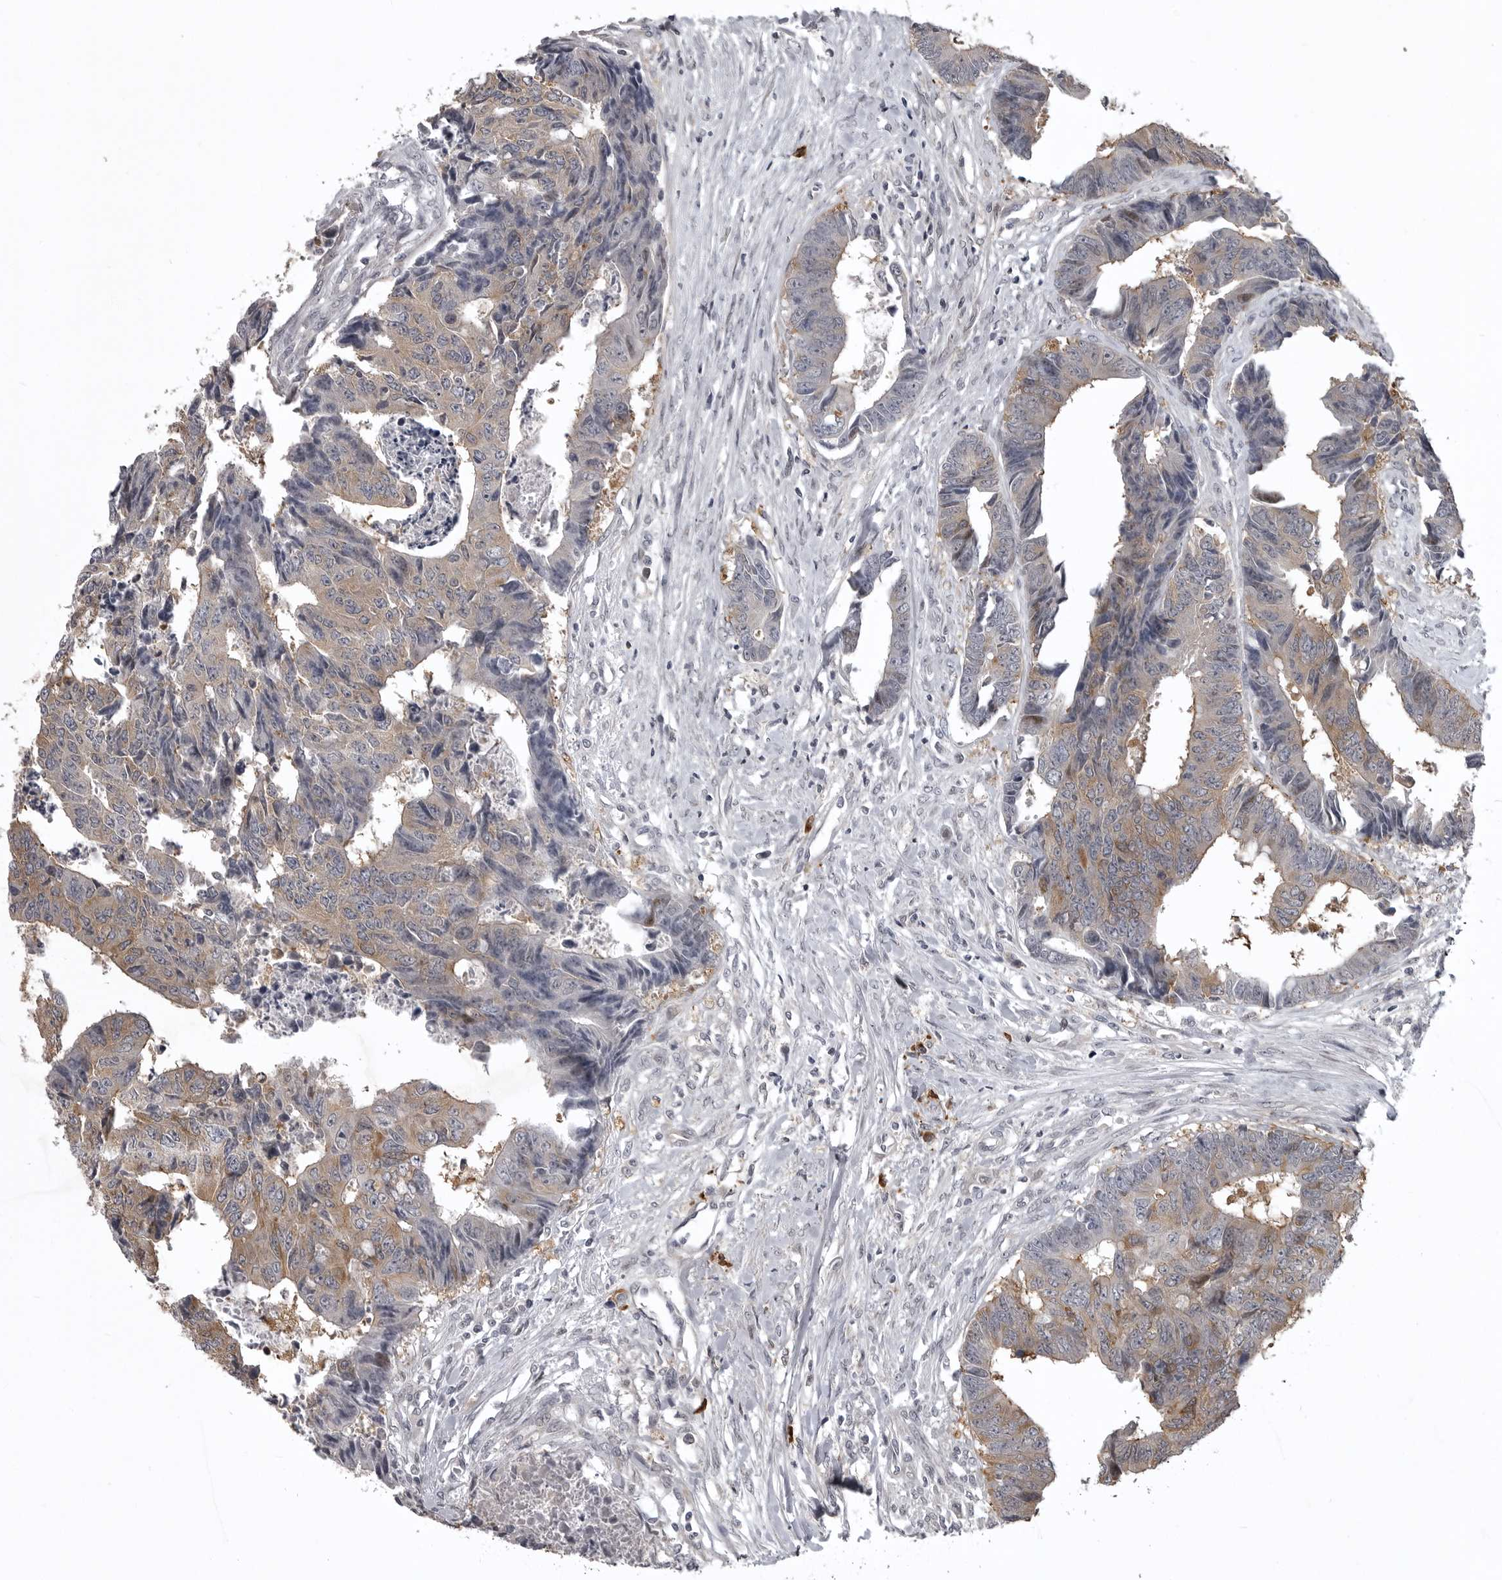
{"staining": {"intensity": "weak", "quantity": "25%-75%", "location": "cytoplasmic/membranous"}, "tissue": "colorectal cancer", "cell_type": "Tumor cells", "image_type": "cancer", "snomed": [{"axis": "morphology", "description": "Adenocarcinoma, NOS"}, {"axis": "topography", "description": "Rectum"}], "caption": "Immunohistochemical staining of human adenocarcinoma (colorectal) shows low levels of weak cytoplasmic/membranous staining in about 25%-75% of tumor cells.", "gene": "SNX16", "patient": {"sex": "male", "age": 84}}